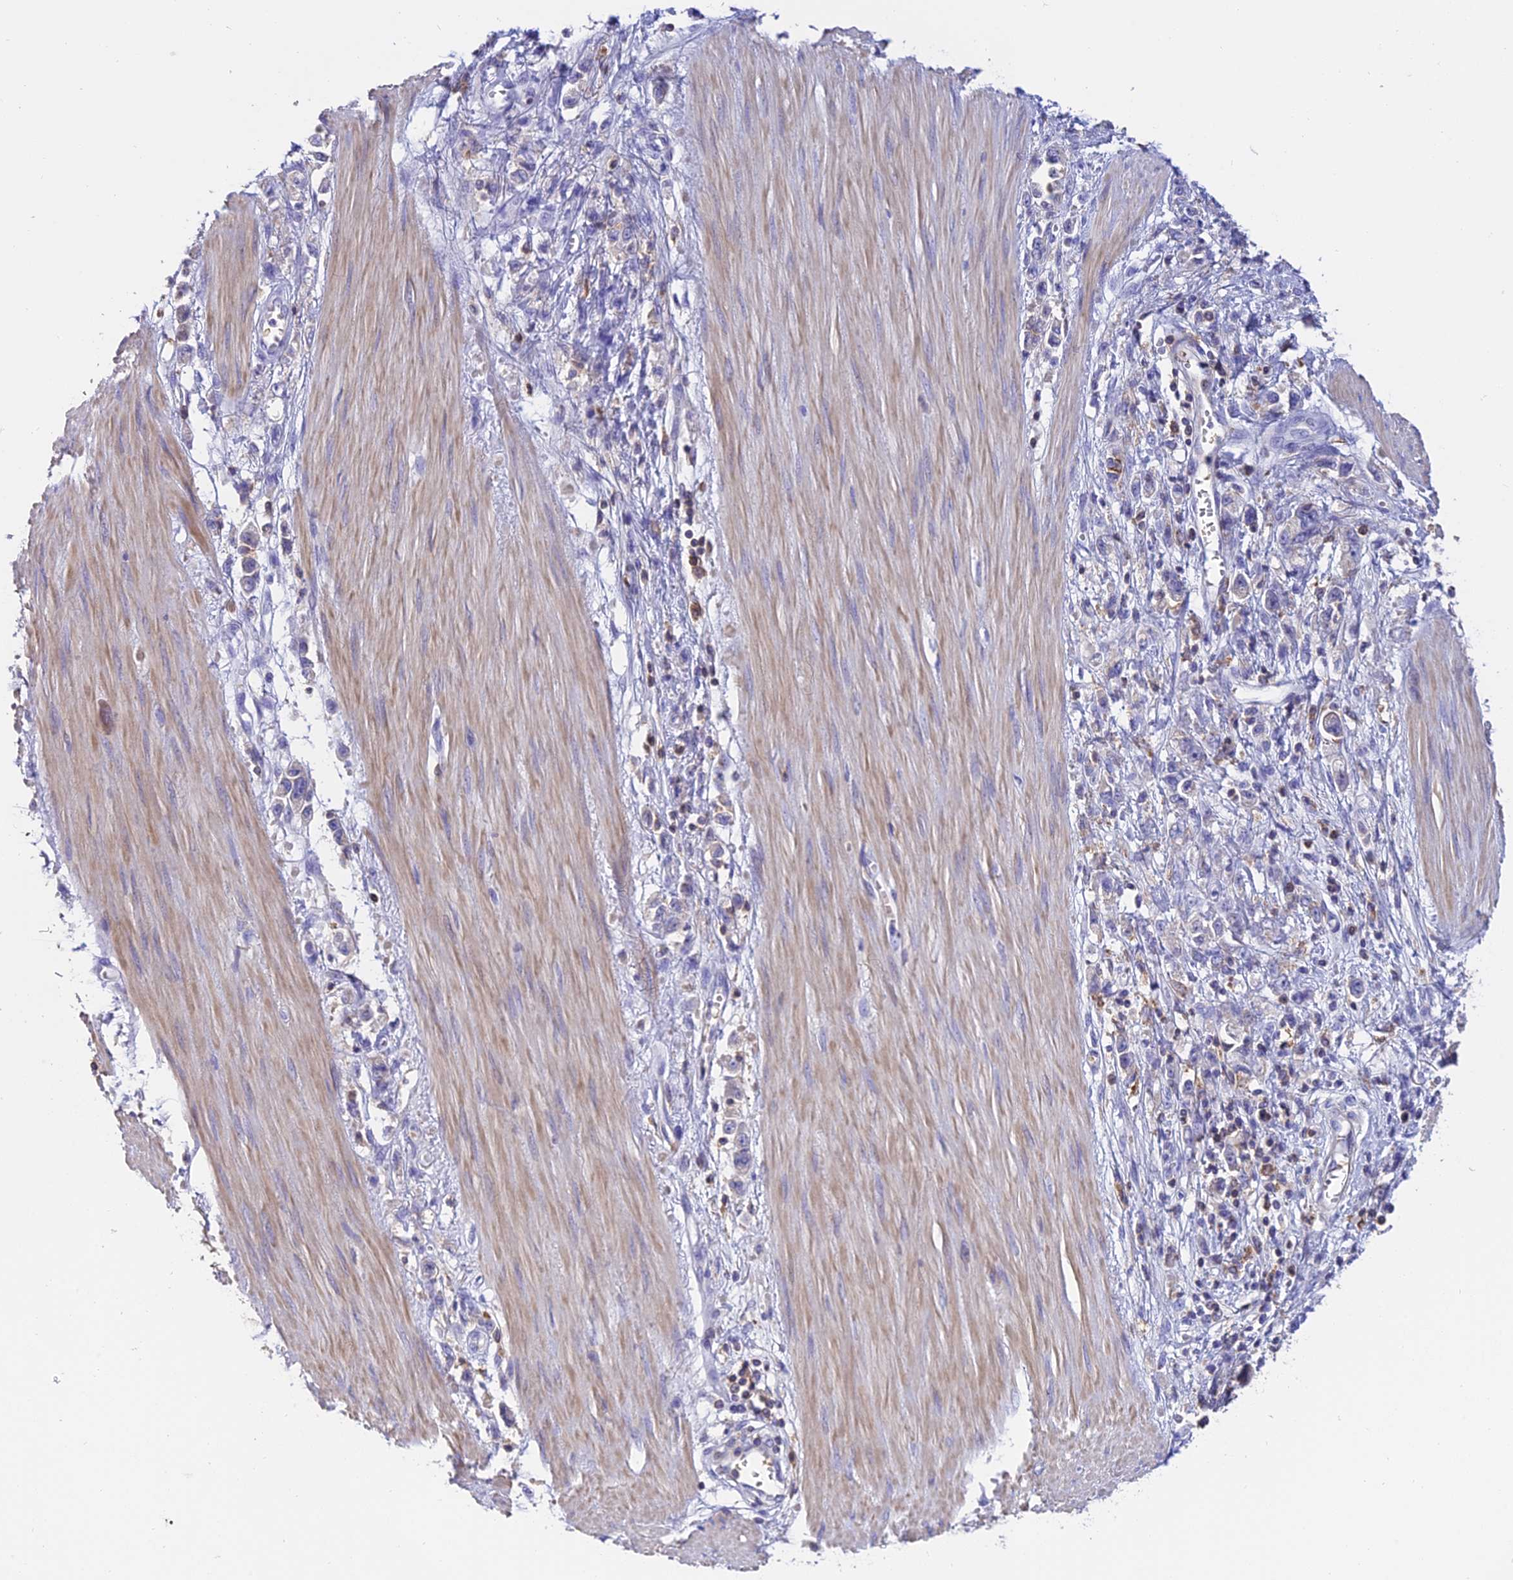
{"staining": {"intensity": "negative", "quantity": "none", "location": "none"}, "tissue": "stomach cancer", "cell_type": "Tumor cells", "image_type": "cancer", "snomed": [{"axis": "morphology", "description": "Adenocarcinoma, NOS"}, {"axis": "topography", "description": "Stomach"}], "caption": "DAB (3,3'-diaminobenzidine) immunohistochemical staining of stomach cancer reveals no significant expression in tumor cells.", "gene": "LPXN", "patient": {"sex": "female", "age": 76}}